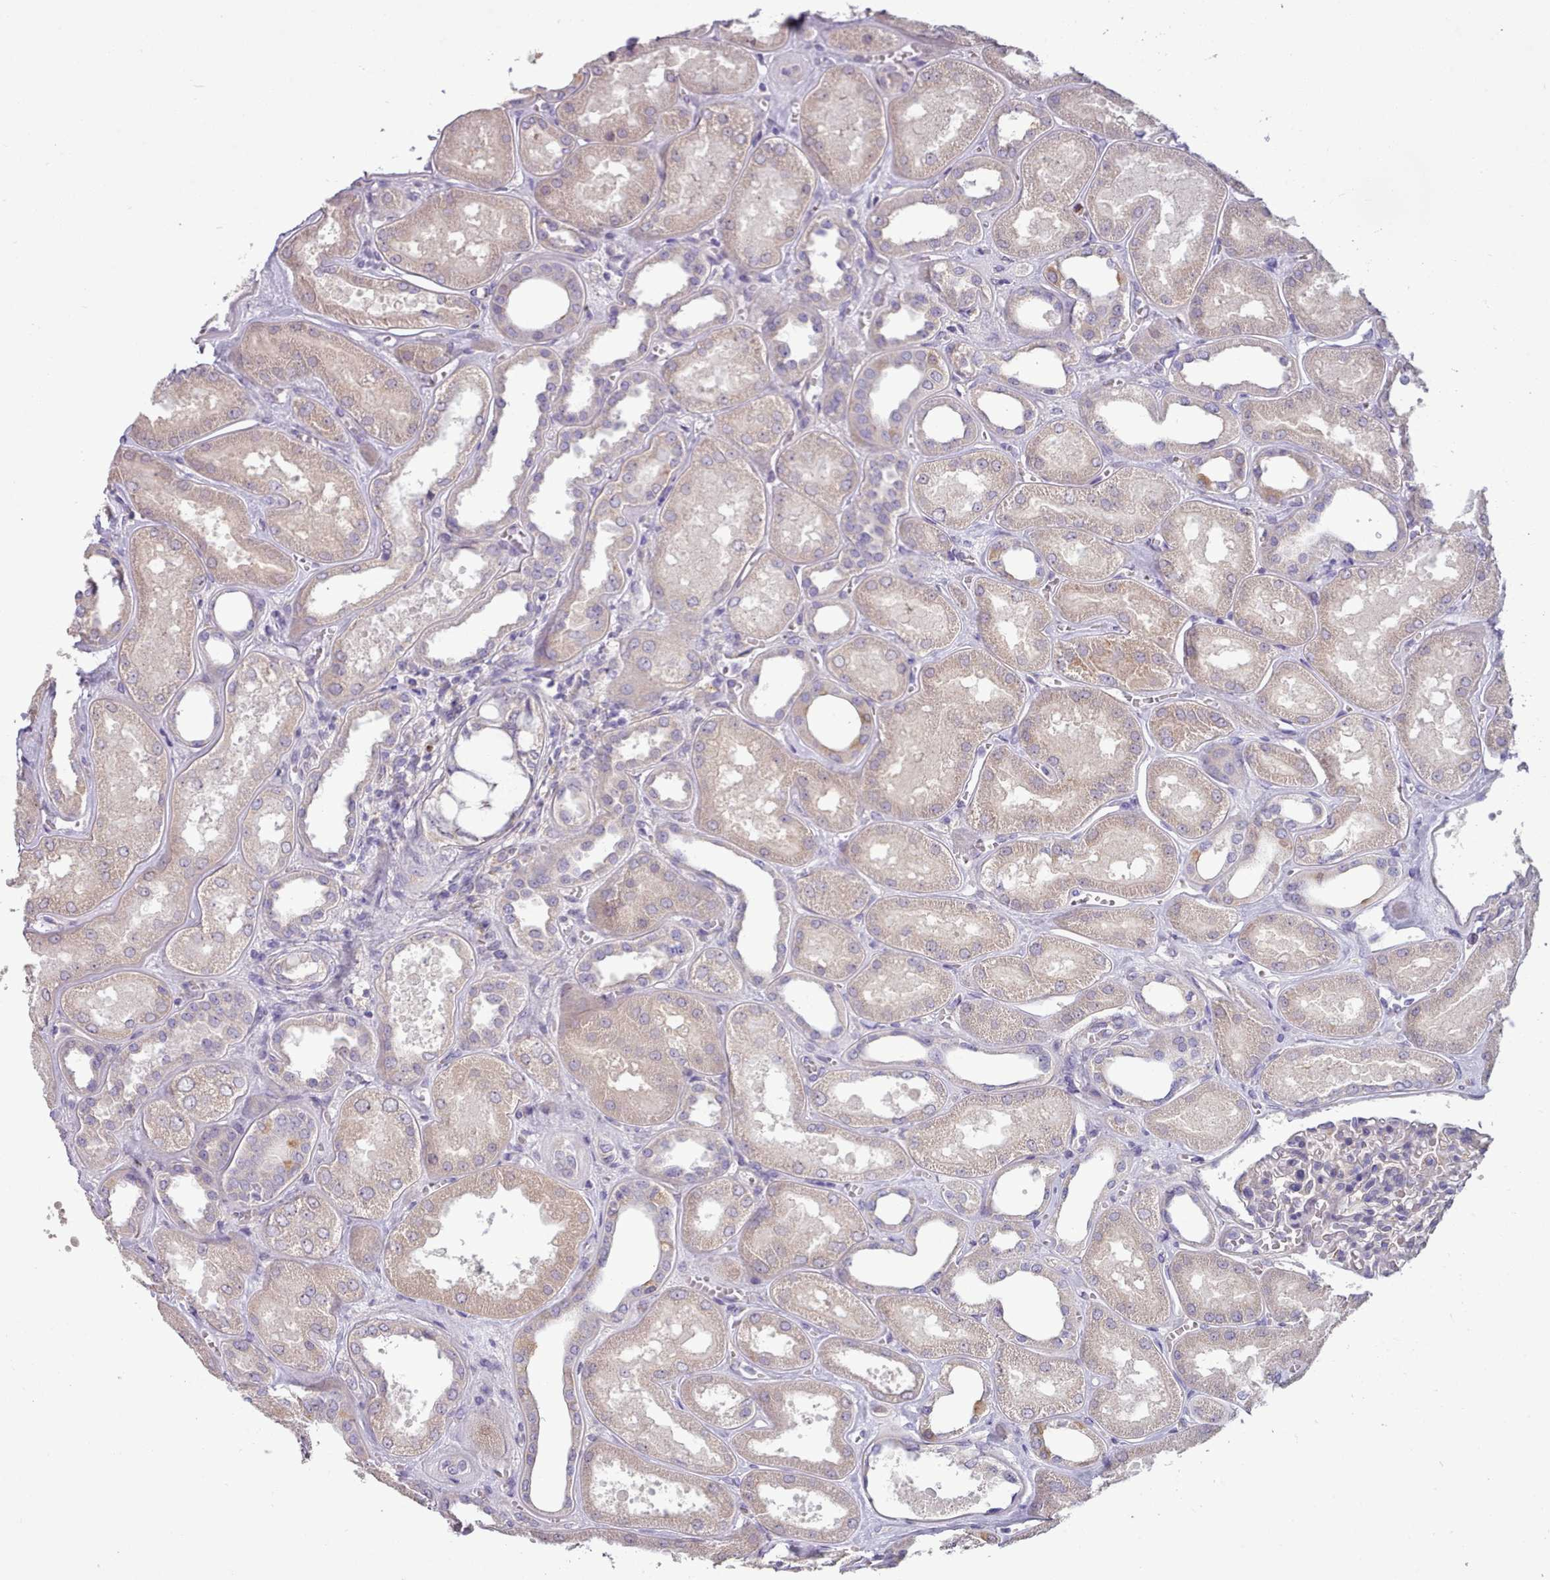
{"staining": {"intensity": "negative", "quantity": "none", "location": "none"}, "tissue": "kidney", "cell_type": "Cells in glomeruli", "image_type": "normal", "snomed": [{"axis": "morphology", "description": "Normal tissue, NOS"}, {"axis": "morphology", "description": "Adenocarcinoma, NOS"}, {"axis": "topography", "description": "Kidney"}], "caption": "Immunohistochemistry image of normal kidney: kidney stained with DAB shows no significant protein positivity in cells in glomeruli.", "gene": "DPF1", "patient": {"sex": "female", "age": 68}}